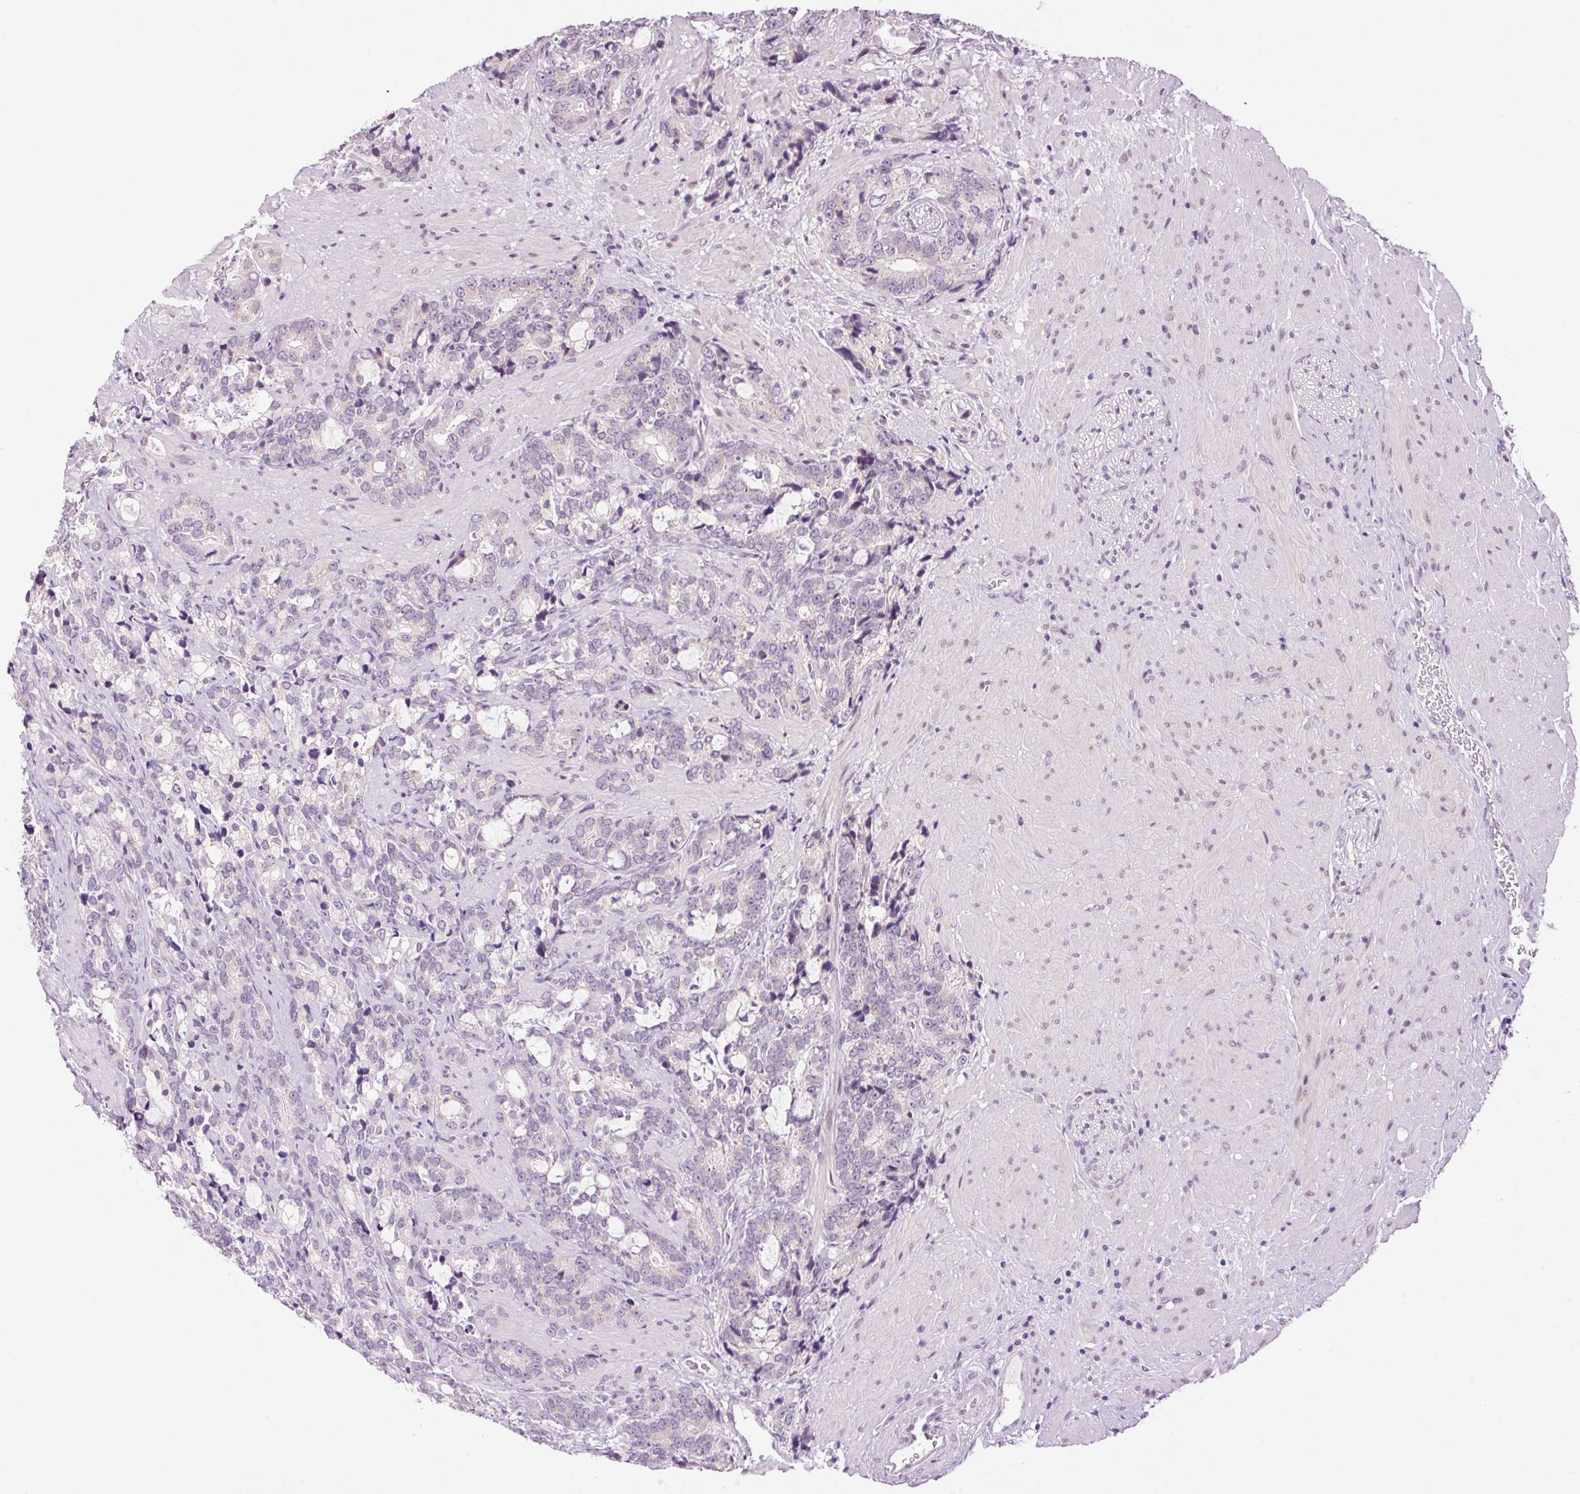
{"staining": {"intensity": "negative", "quantity": "none", "location": "none"}, "tissue": "prostate cancer", "cell_type": "Tumor cells", "image_type": "cancer", "snomed": [{"axis": "morphology", "description": "Adenocarcinoma, High grade"}, {"axis": "topography", "description": "Prostate"}], "caption": "Immunohistochemistry (IHC) micrograph of prostate cancer stained for a protein (brown), which exhibits no positivity in tumor cells. (Brightfield microscopy of DAB (3,3'-diaminobenzidine) immunohistochemistry (IHC) at high magnification).", "gene": "SMIM13", "patient": {"sex": "male", "age": 74}}